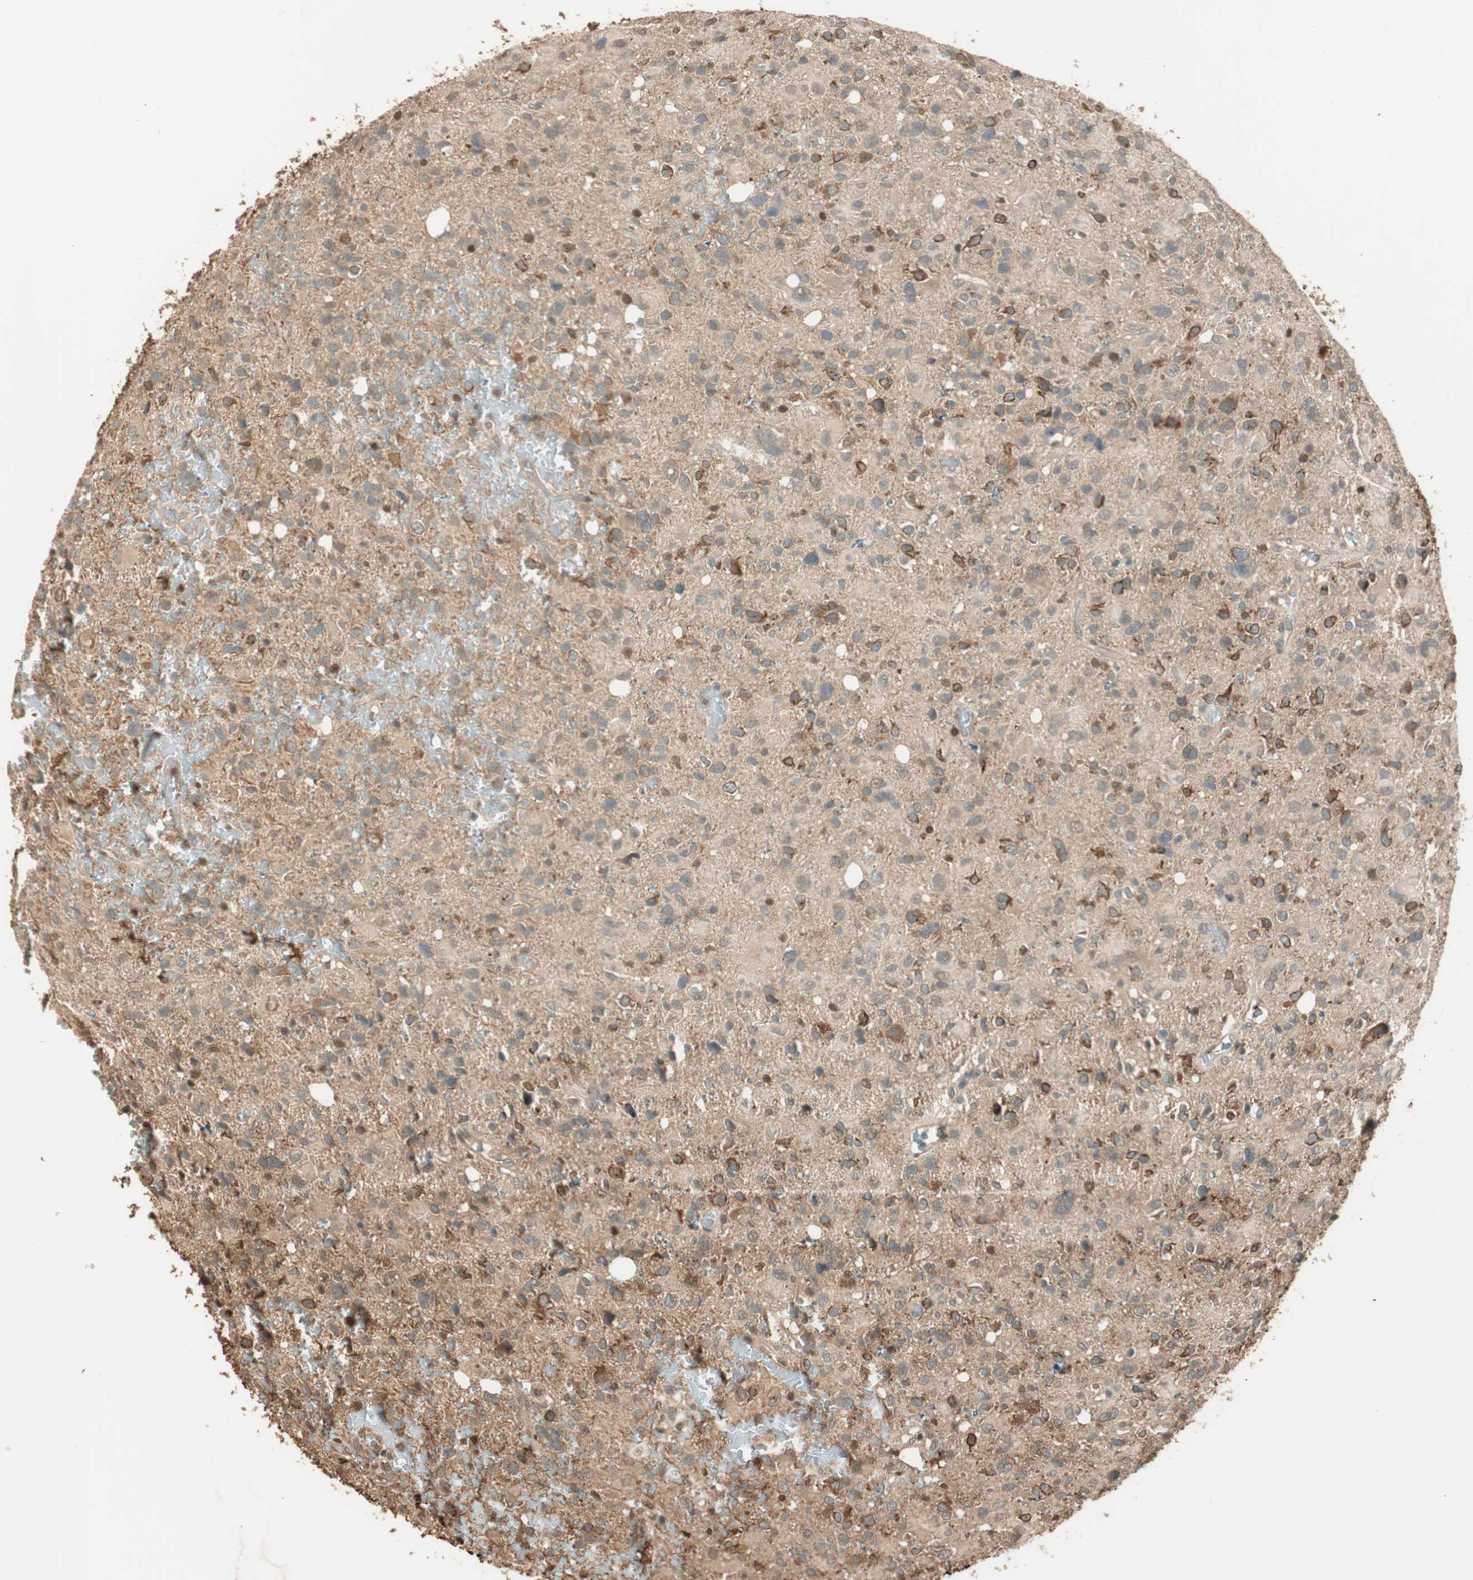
{"staining": {"intensity": "moderate", "quantity": ">75%", "location": "cytoplasmic/membranous"}, "tissue": "glioma", "cell_type": "Tumor cells", "image_type": "cancer", "snomed": [{"axis": "morphology", "description": "Glioma, malignant, High grade"}, {"axis": "topography", "description": "Brain"}], "caption": "Brown immunohistochemical staining in human malignant glioma (high-grade) exhibits moderate cytoplasmic/membranous positivity in about >75% of tumor cells.", "gene": "ZNF443", "patient": {"sex": "male", "age": 48}}